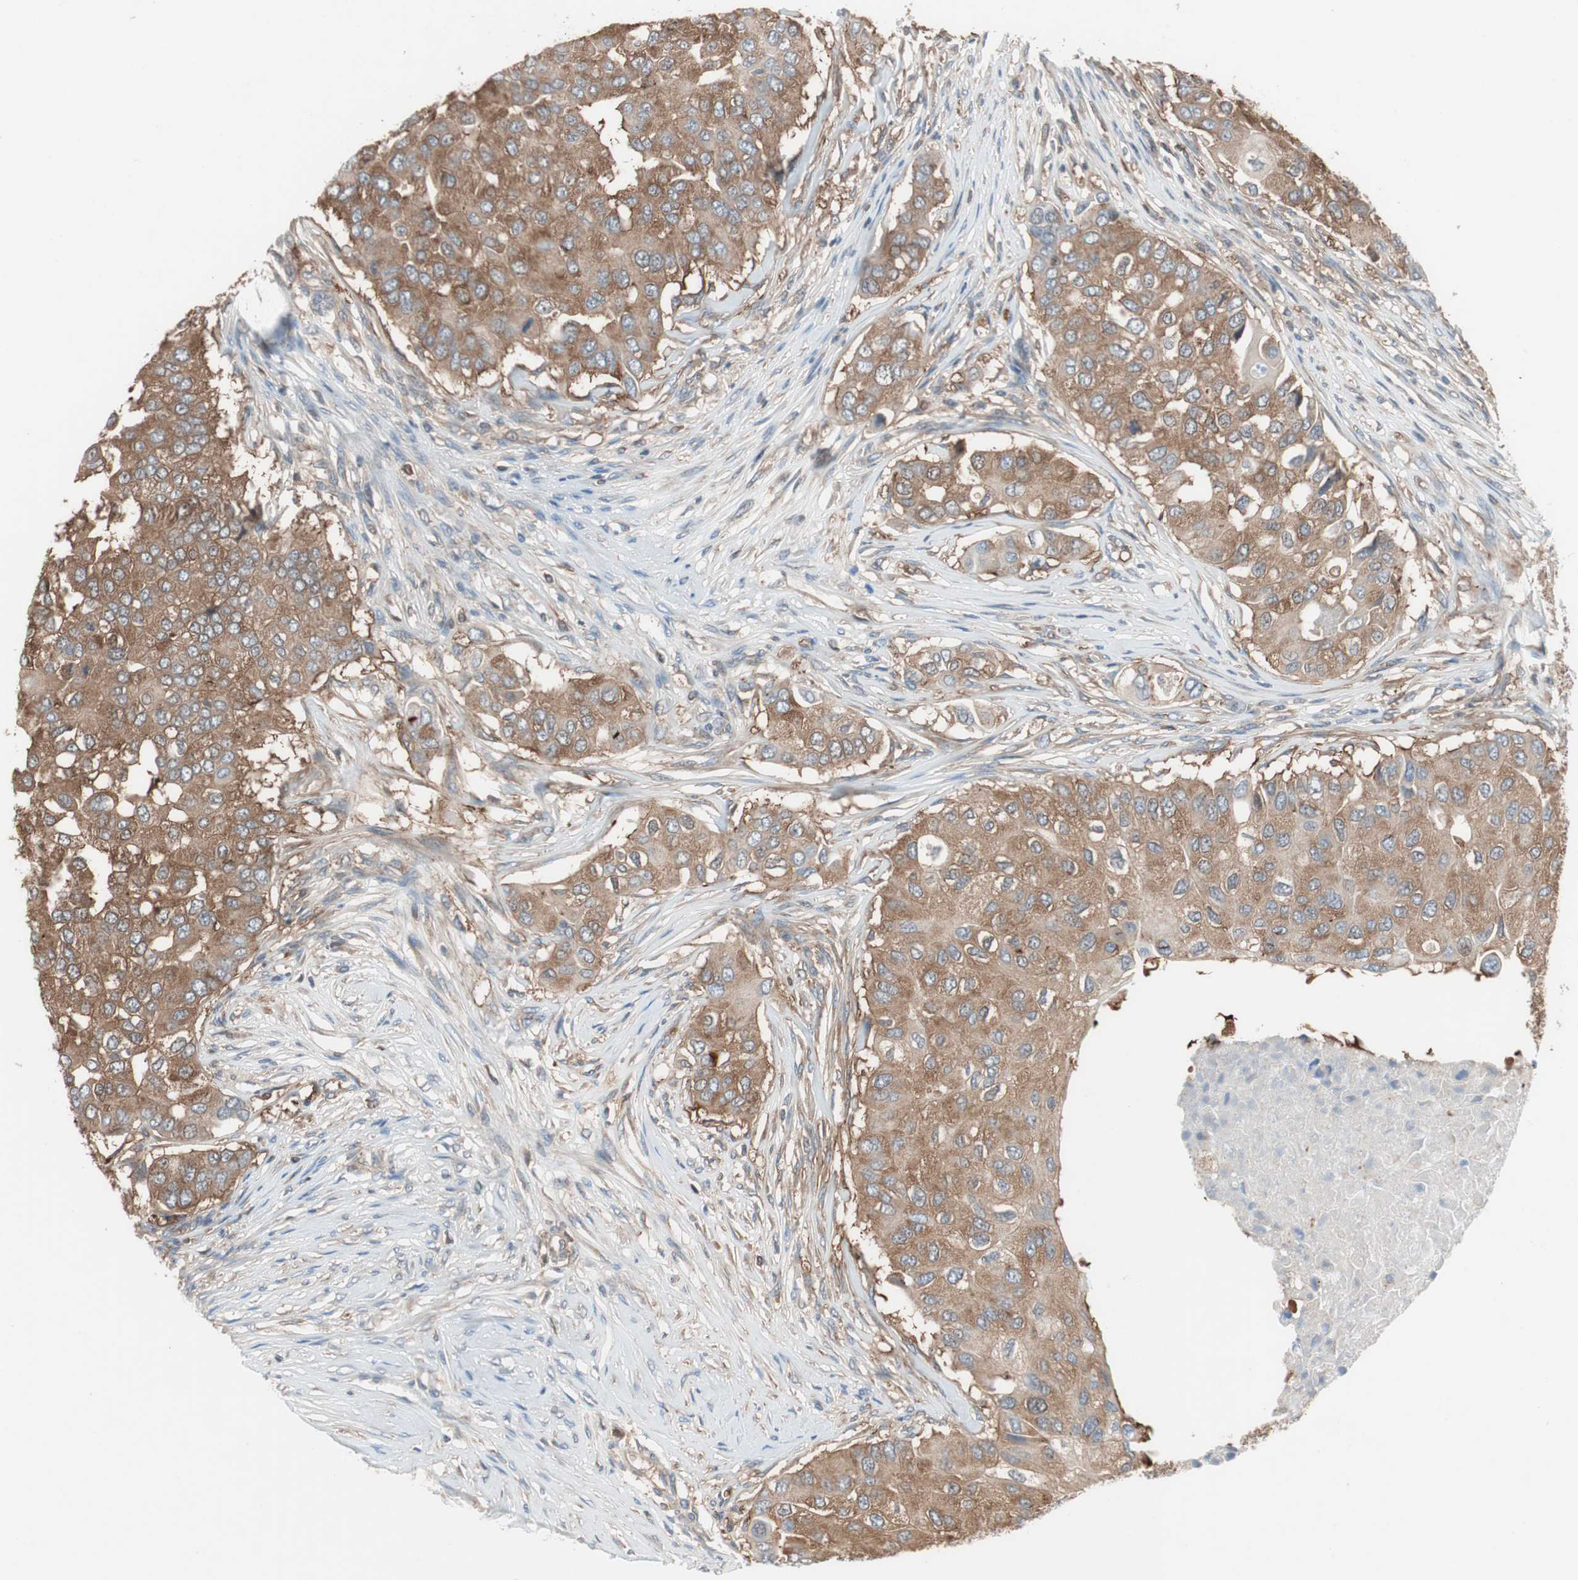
{"staining": {"intensity": "moderate", "quantity": ">75%", "location": "cytoplasmic/membranous"}, "tissue": "breast cancer", "cell_type": "Tumor cells", "image_type": "cancer", "snomed": [{"axis": "morphology", "description": "Normal tissue, NOS"}, {"axis": "morphology", "description": "Duct carcinoma"}, {"axis": "topography", "description": "Breast"}], "caption": "A histopathology image of human breast cancer stained for a protein reveals moderate cytoplasmic/membranous brown staining in tumor cells. The staining is performed using DAB brown chromogen to label protein expression. The nuclei are counter-stained blue using hematoxylin.", "gene": "GALT", "patient": {"sex": "female", "age": 49}}